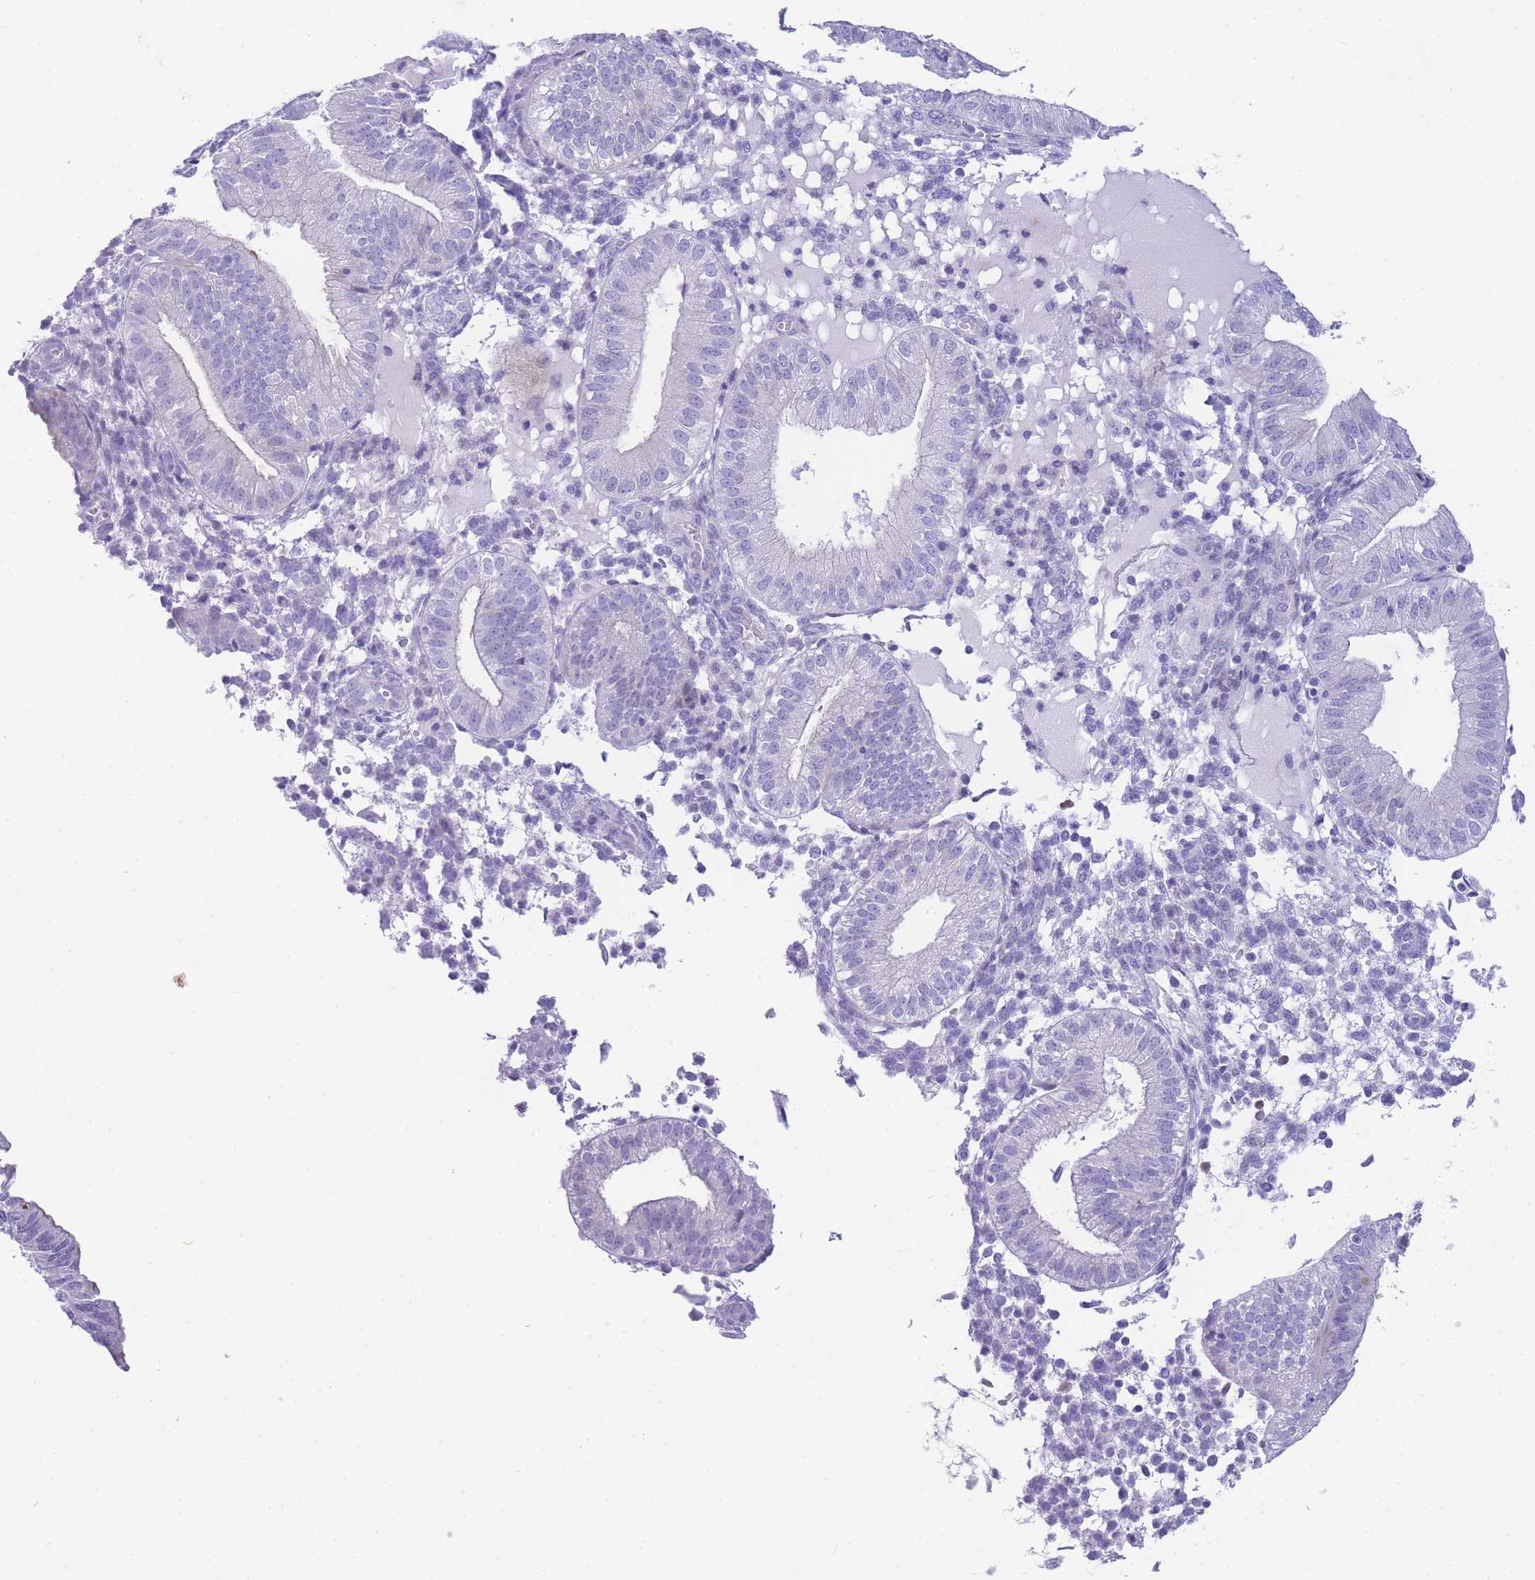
{"staining": {"intensity": "negative", "quantity": "none", "location": "none"}, "tissue": "endometrium", "cell_type": "Cells in endometrial stroma", "image_type": "normal", "snomed": [{"axis": "morphology", "description": "Normal tissue, NOS"}, {"axis": "topography", "description": "Endometrium"}], "caption": "Normal endometrium was stained to show a protein in brown. There is no significant positivity in cells in endometrial stroma.", "gene": "TIFAB", "patient": {"sex": "female", "age": 39}}